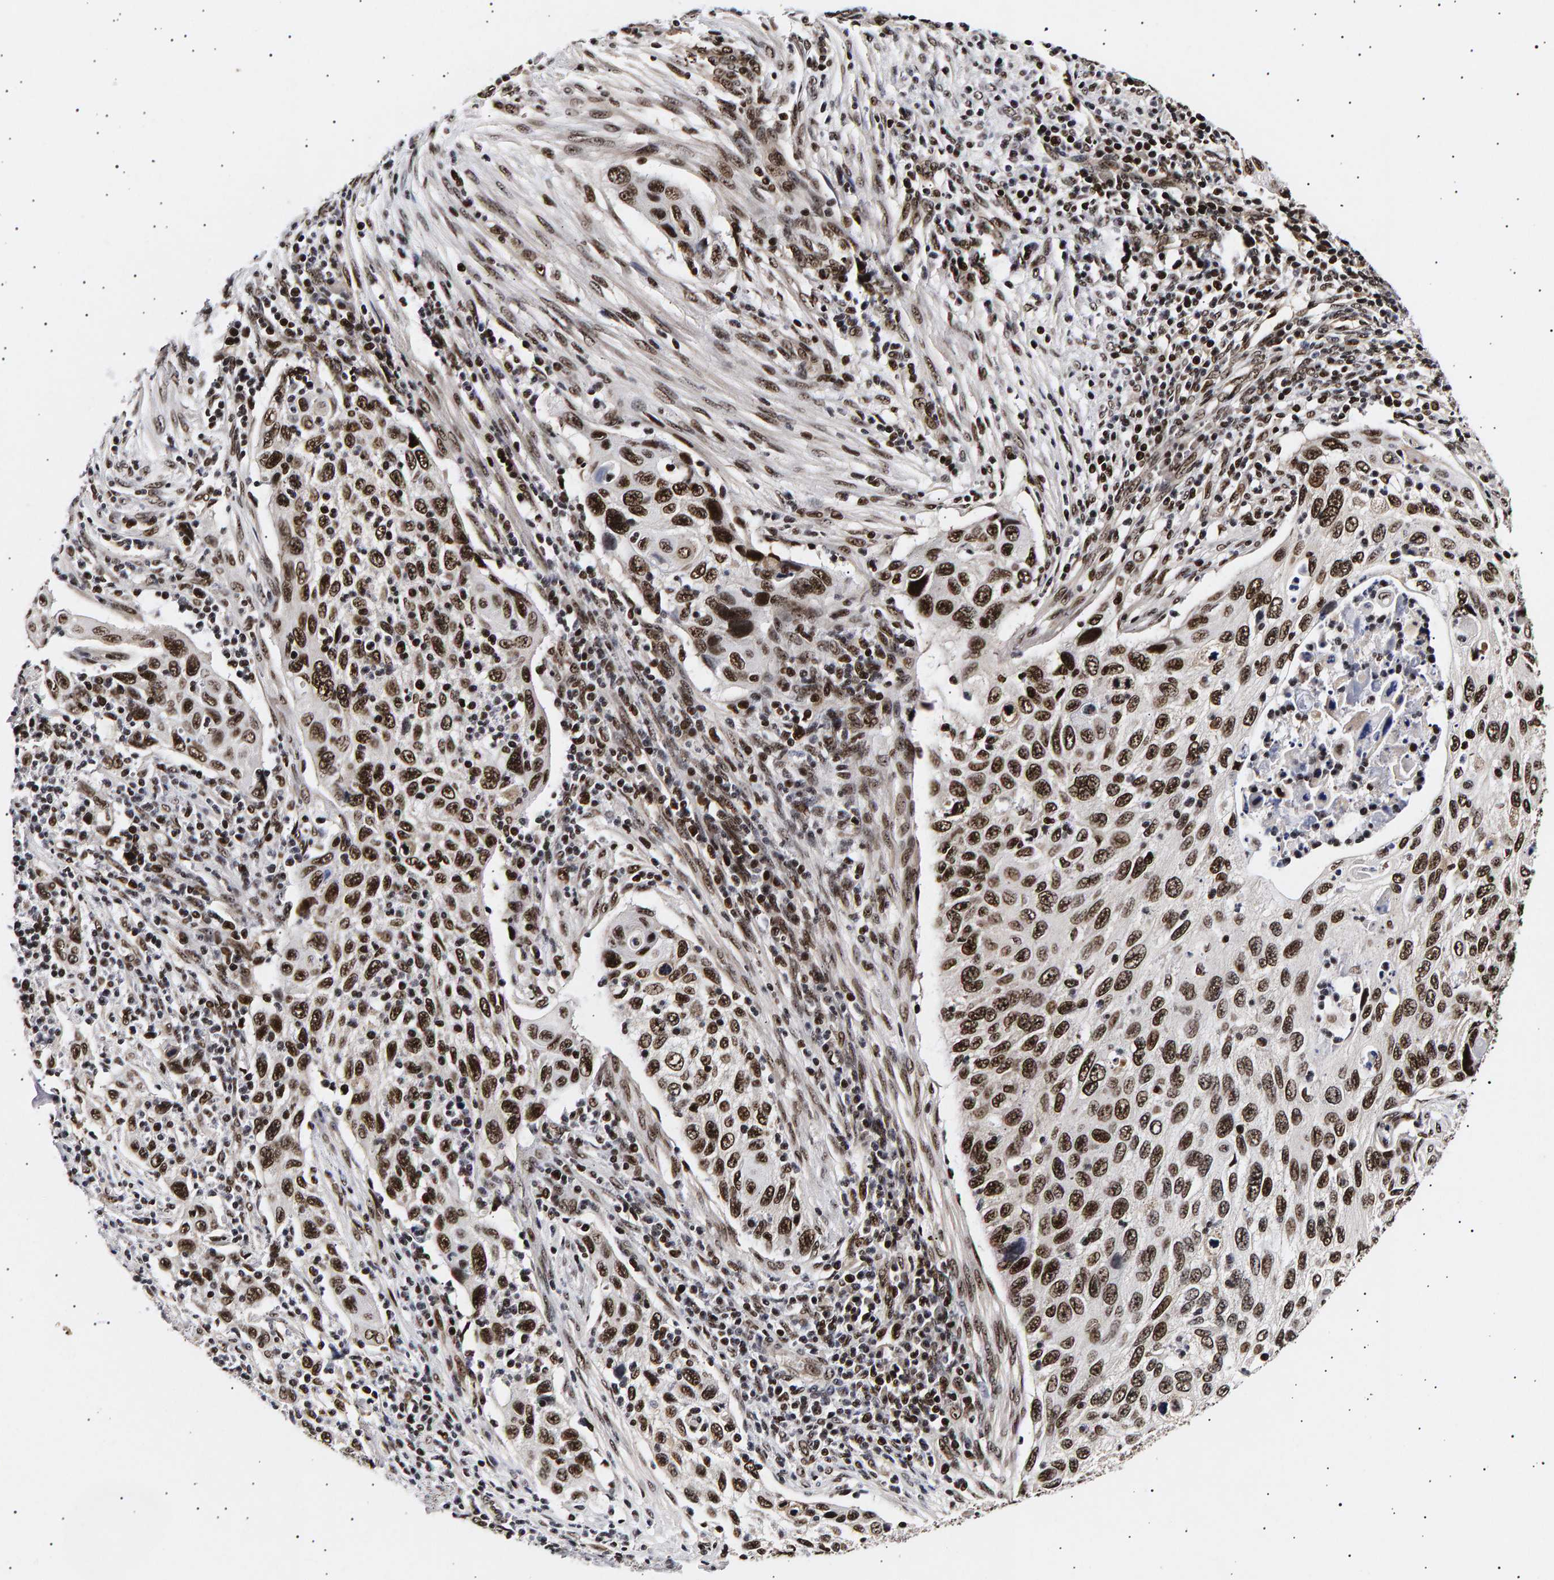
{"staining": {"intensity": "strong", "quantity": ">75%", "location": "nuclear"}, "tissue": "cervical cancer", "cell_type": "Tumor cells", "image_type": "cancer", "snomed": [{"axis": "morphology", "description": "Squamous cell carcinoma, NOS"}, {"axis": "topography", "description": "Cervix"}], "caption": "IHC (DAB (3,3'-diaminobenzidine)) staining of squamous cell carcinoma (cervical) shows strong nuclear protein staining in approximately >75% of tumor cells. The staining was performed using DAB (3,3'-diaminobenzidine), with brown indicating positive protein expression. Nuclei are stained blue with hematoxylin.", "gene": "ANKRD40", "patient": {"sex": "female", "age": 70}}